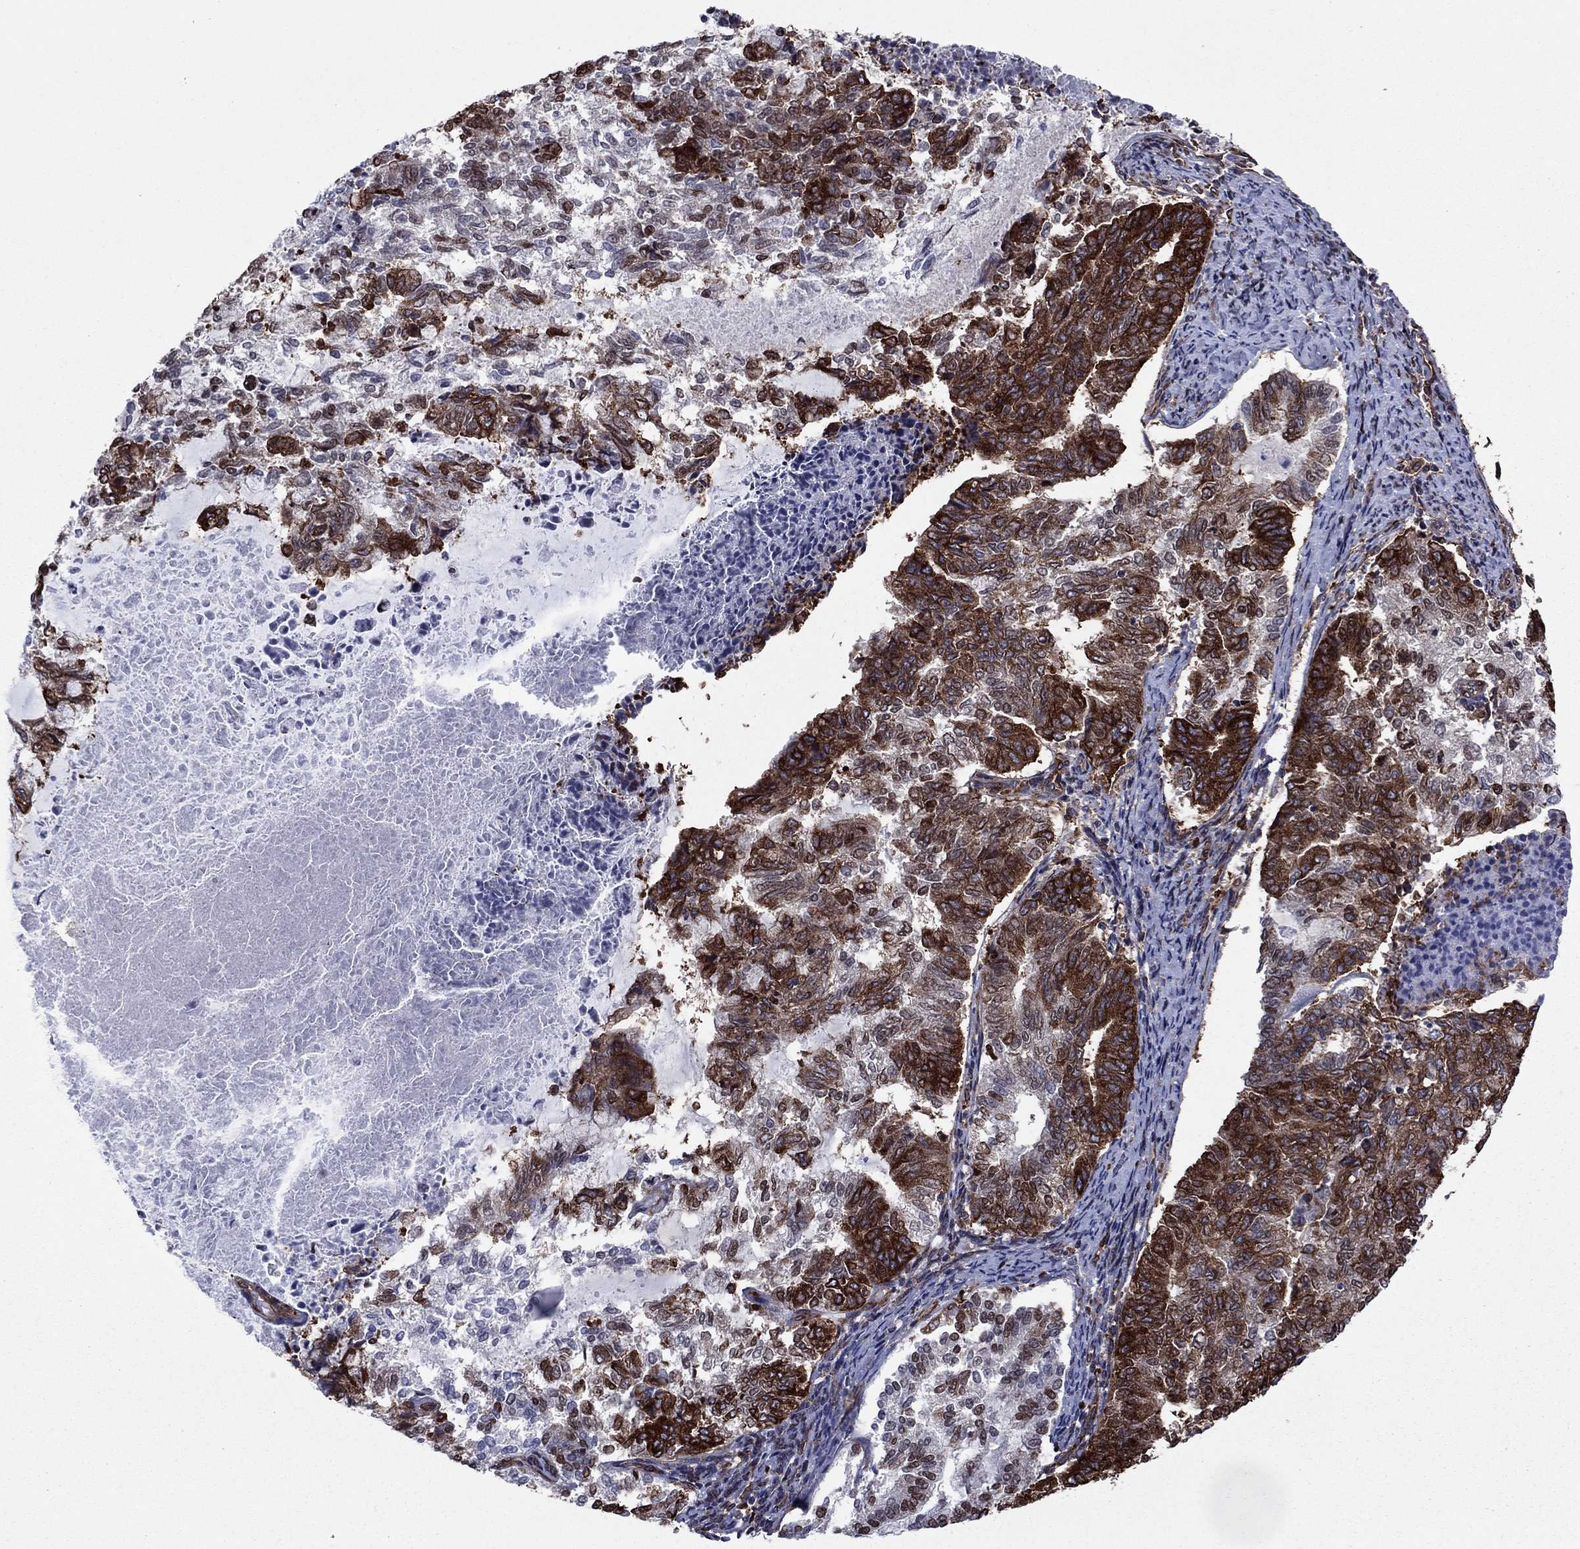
{"staining": {"intensity": "strong", "quantity": ">75%", "location": "cytoplasmic/membranous"}, "tissue": "endometrial cancer", "cell_type": "Tumor cells", "image_type": "cancer", "snomed": [{"axis": "morphology", "description": "Adenocarcinoma, NOS"}, {"axis": "topography", "description": "Endometrium"}], "caption": "Adenocarcinoma (endometrial) stained with a brown dye shows strong cytoplasmic/membranous positive expression in about >75% of tumor cells.", "gene": "YBX1", "patient": {"sex": "female", "age": 65}}